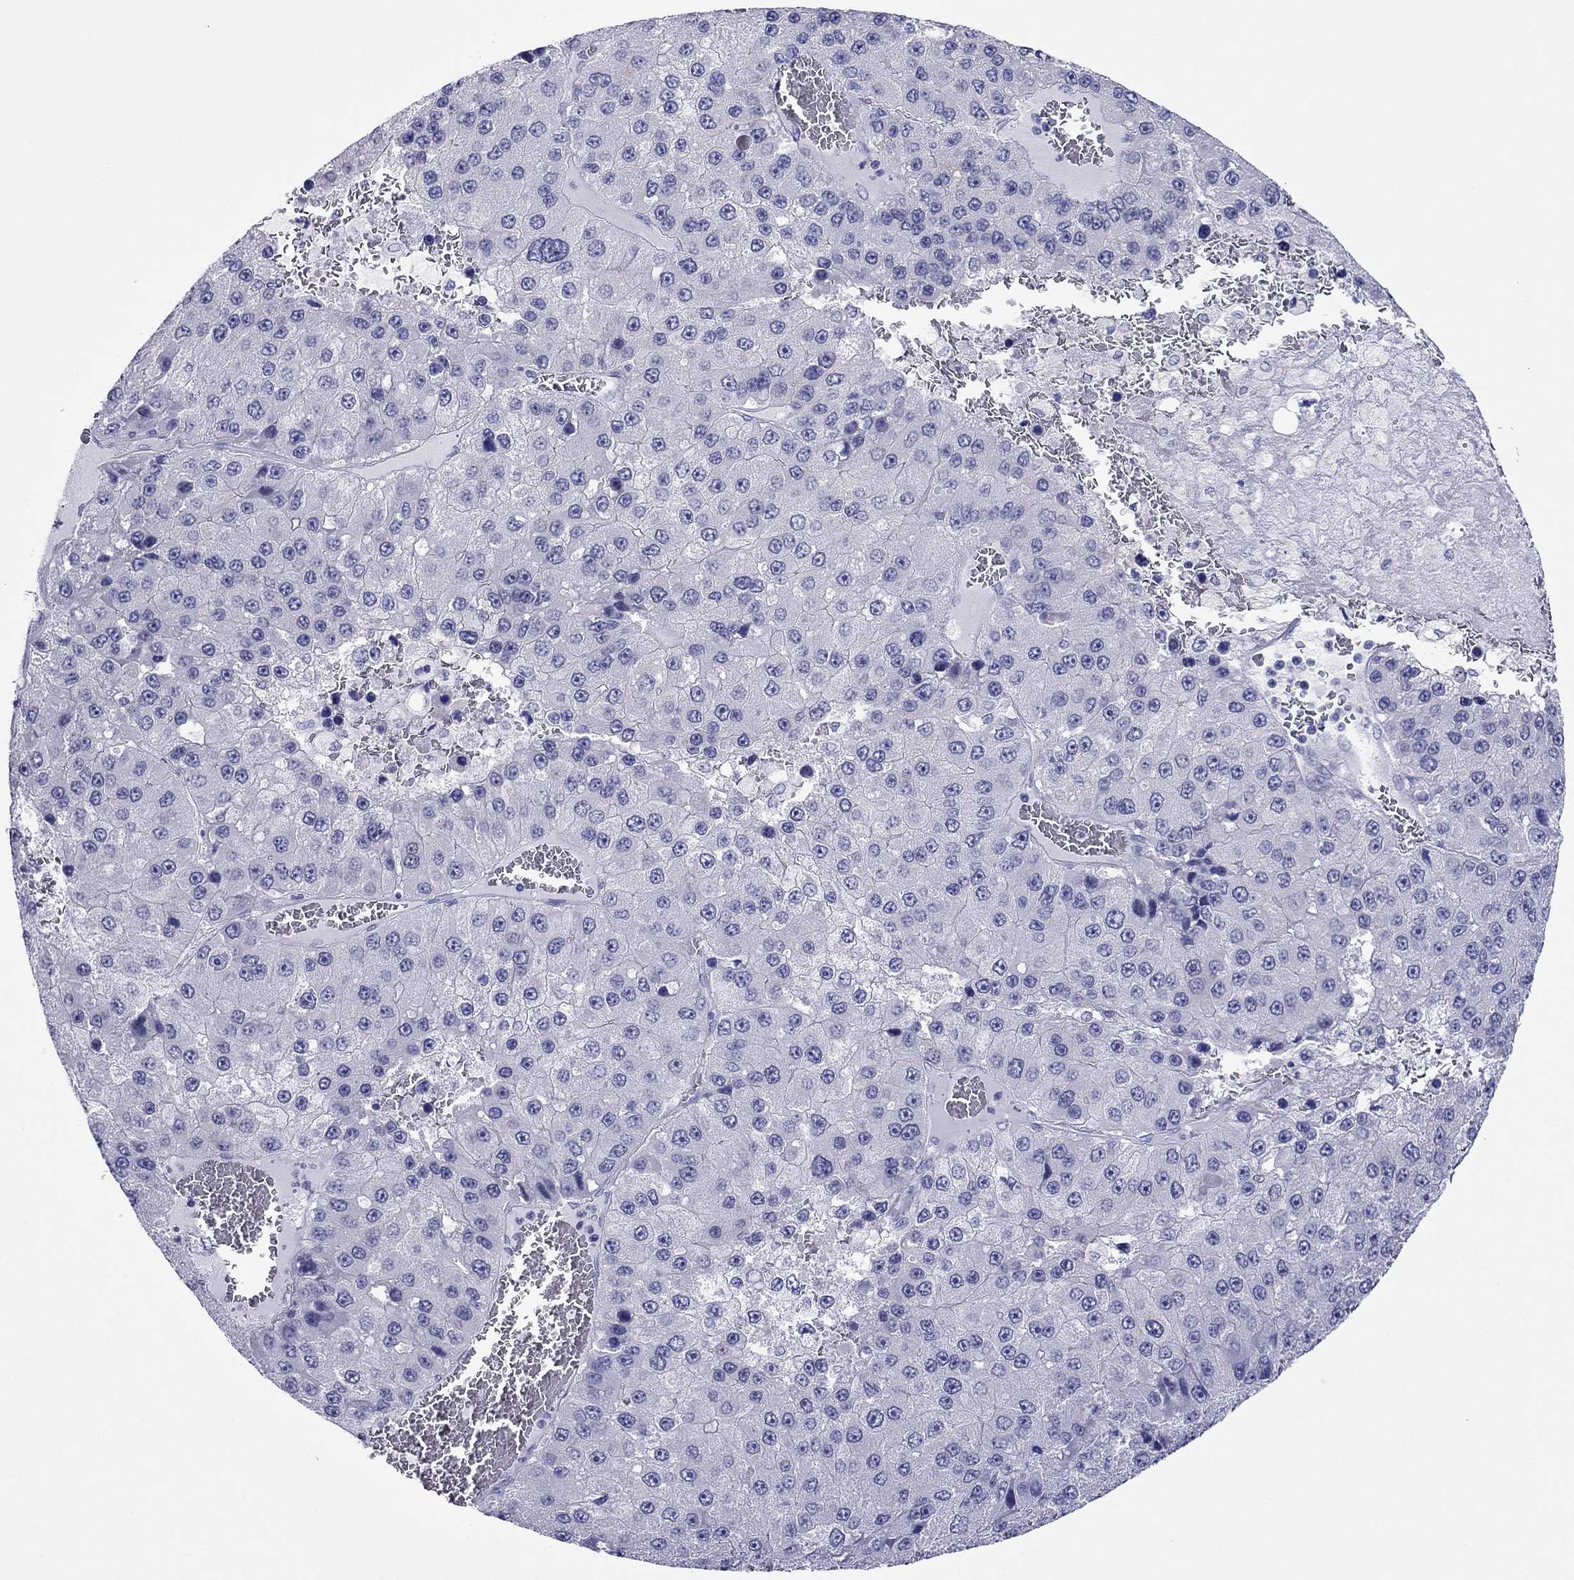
{"staining": {"intensity": "negative", "quantity": "none", "location": "none"}, "tissue": "liver cancer", "cell_type": "Tumor cells", "image_type": "cancer", "snomed": [{"axis": "morphology", "description": "Carcinoma, Hepatocellular, NOS"}, {"axis": "topography", "description": "Liver"}], "caption": "Protein analysis of hepatocellular carcinoma (liver) displays no significant positivity in tumor cells. (DAB (3,3'-diaminobenzidine) immunohistochemistry (IHC) visualized using brightfield microscopy, high magnification).", "gene": "PCDHA6", "patient": {"sex": "female", "age": 73}}